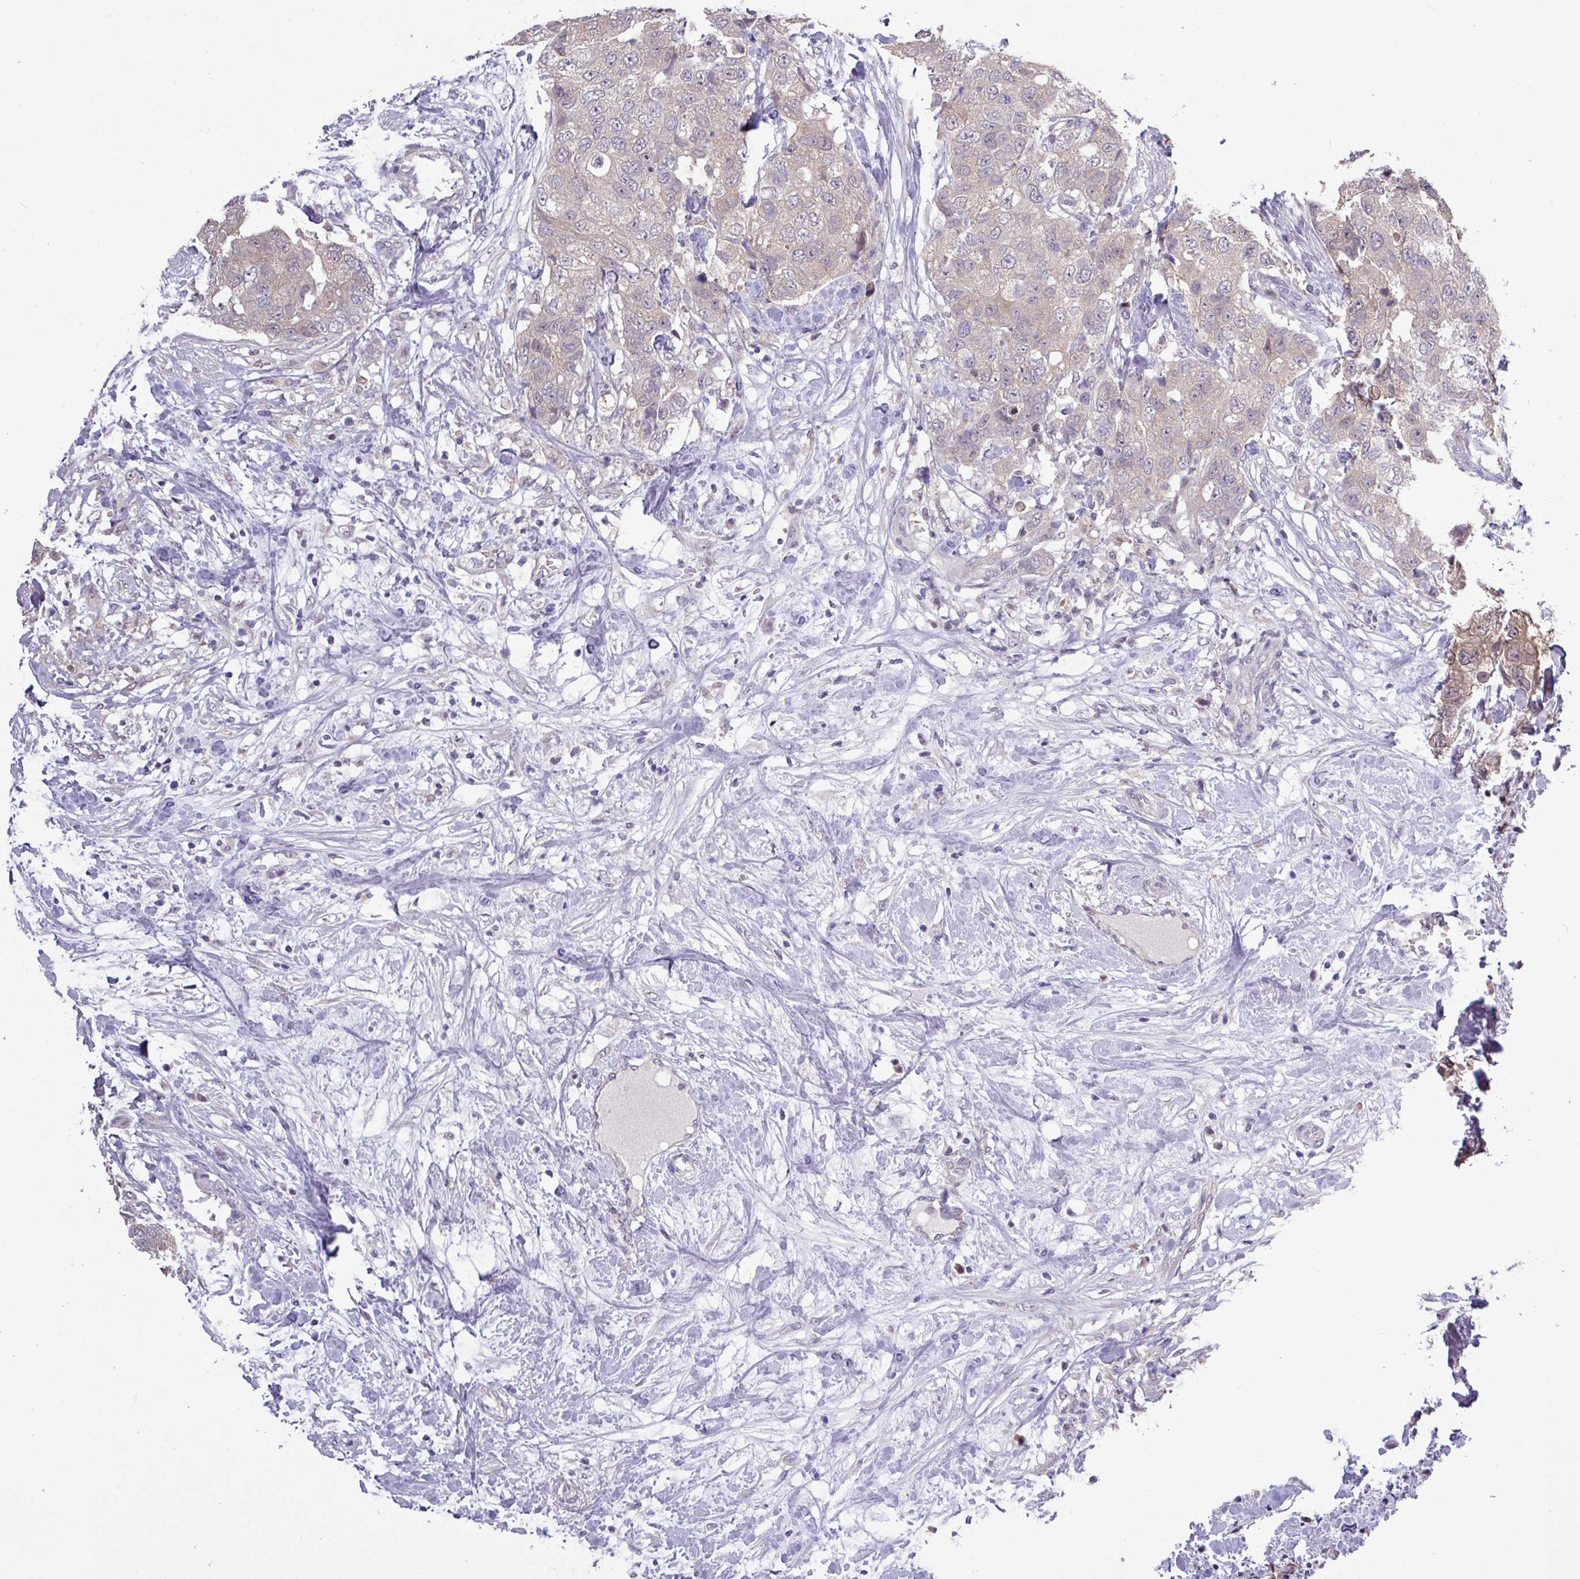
{"staining": {"intensity": "weak", "quantity": ">75%", "location": "cytoplasmic/membranous"}, "tissue": "breast cancer", "cell_type": "Tumor cells", "image_type": "cancer", "snomed": [{"axis": "morphology", "description": "Duct carcinoma"}, {"axis": "topography", "description": "Breast"}], "caption": "Brown immunohistochemical staining in breast intraductal carcinoma demonstrates weak cytoplasmic/membranous positivity in approximately >75% of tumor cells.", "gene": "RIPPLY1", "patient": {"sex": "female", "age": 62}}